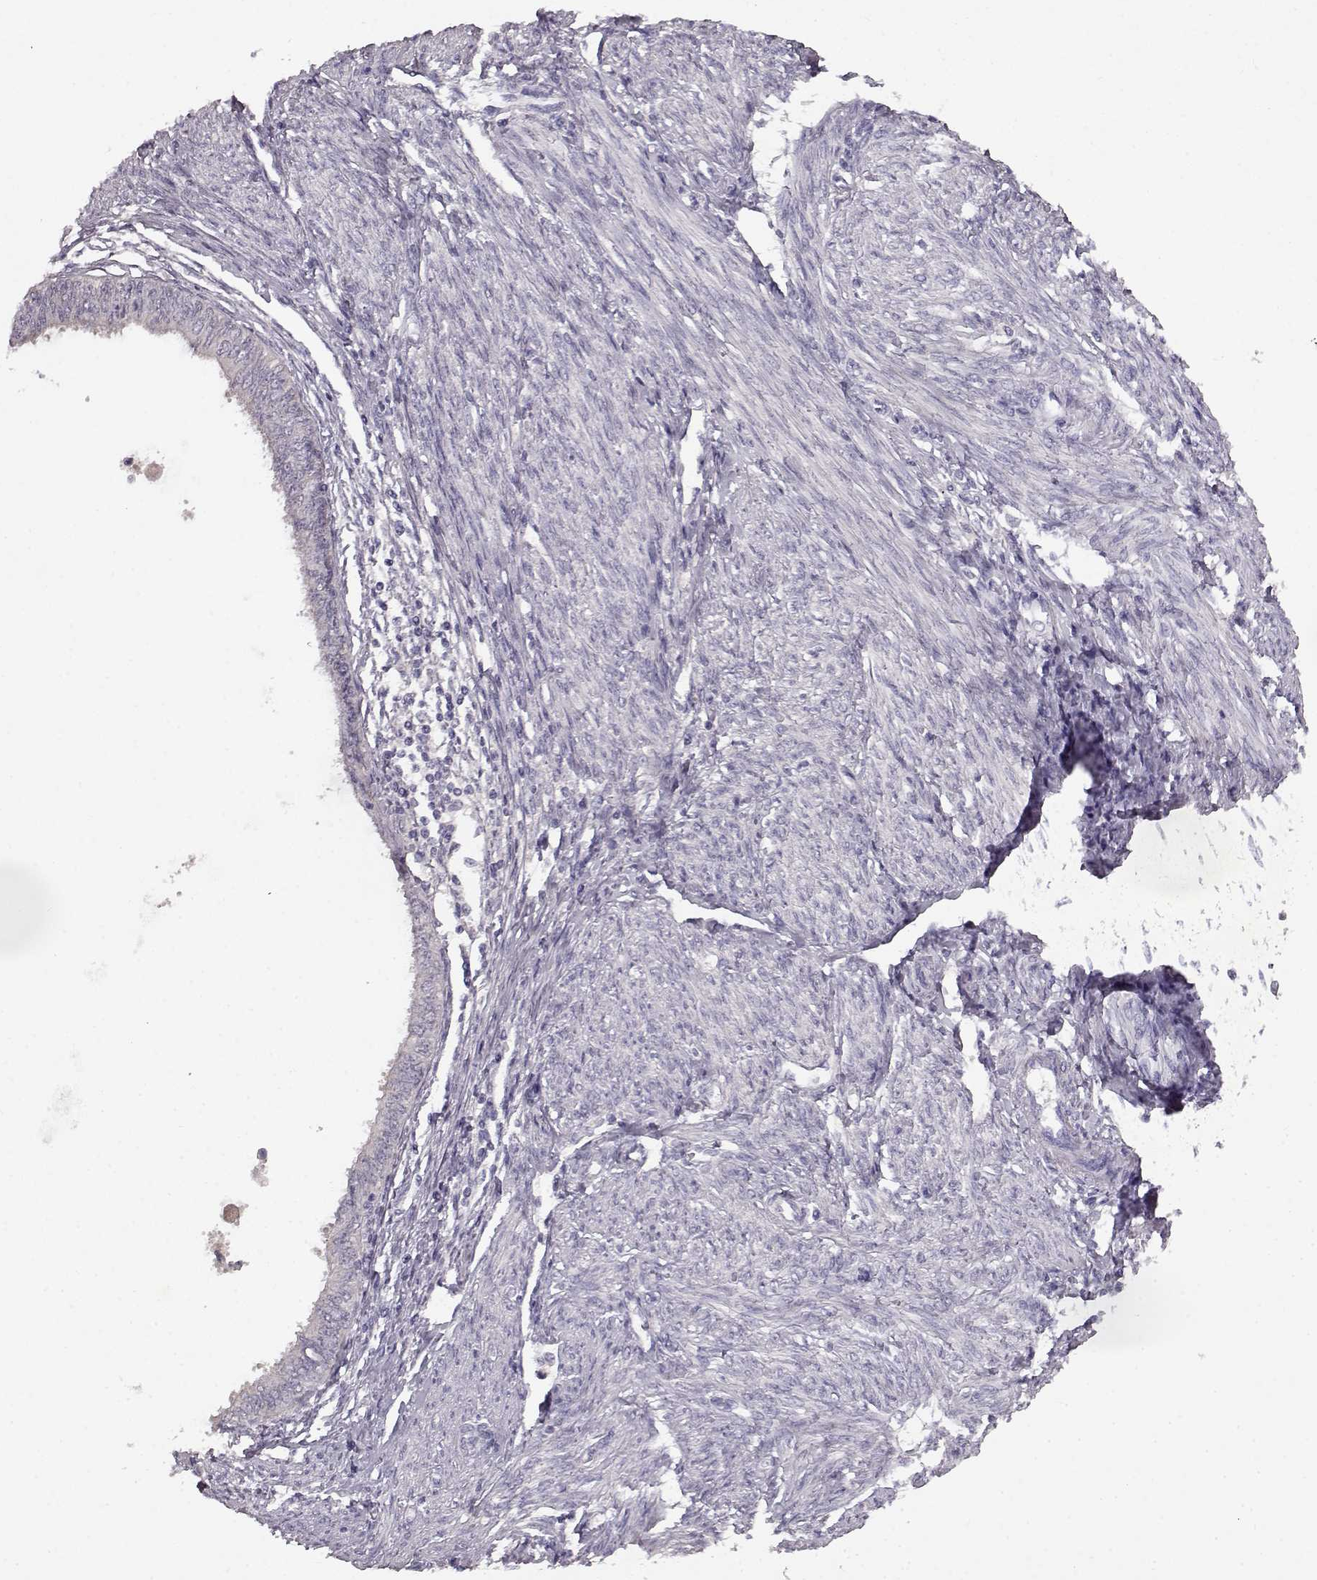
{"staining": {"intensity": "negative", "quantity": "none", "location": "none"}, "tissue": "endometrial cancer", "cell_type": "Tumor cells", "image_type": "cancer", "snomed": [{"axis": "morphology", "description": "Adenocarcinoma, NOS"}, {"axis": "topography", "description": "Endometrium"}], "caption": "A histopathology image of human adenocarcinoma (endometrial) is negative for staining in tumor cells. (Brightfield microscopy of DAB (3,3'-diaminobenzidine) IHC at high magnification).", "gene": "SPAG17", "patient": {"sex": "female", "age": 68}}